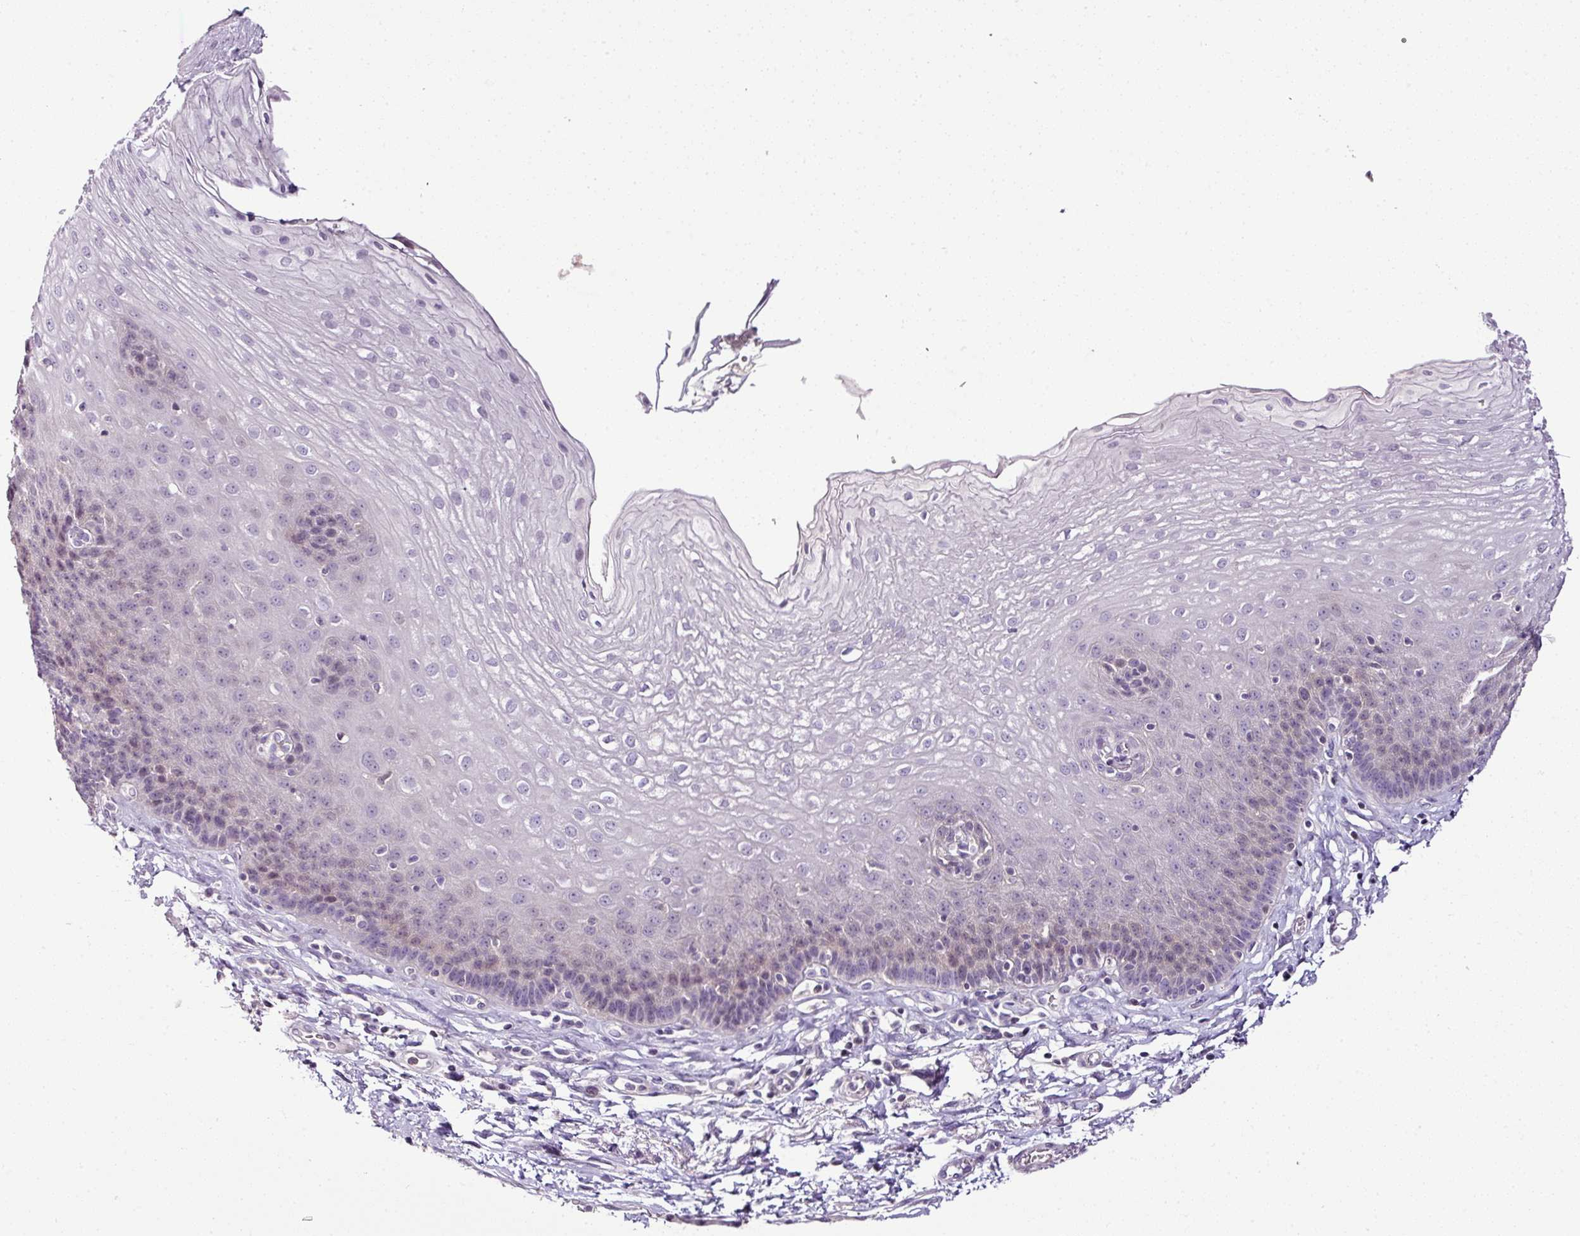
{"staining": {"intensity": "weak", "quantity": "<25%", "location": "nuclear"}, "tissue": "esophagus", "cell_type": "Squamous epithelial cells", "image_type": "normal", "snomed": [{"axis": "morphology", "description": "Normal tissue, NOS"}, {"axis": "topography", "description": "Esophagus"}], "caption": "This is an immunohistochemistry (IHC) micrograph of normal esophagus. There is no positivity in squamous epithelial cells.", "gene": "TEX30", "patient": {"sex": "female", "age": 81}}